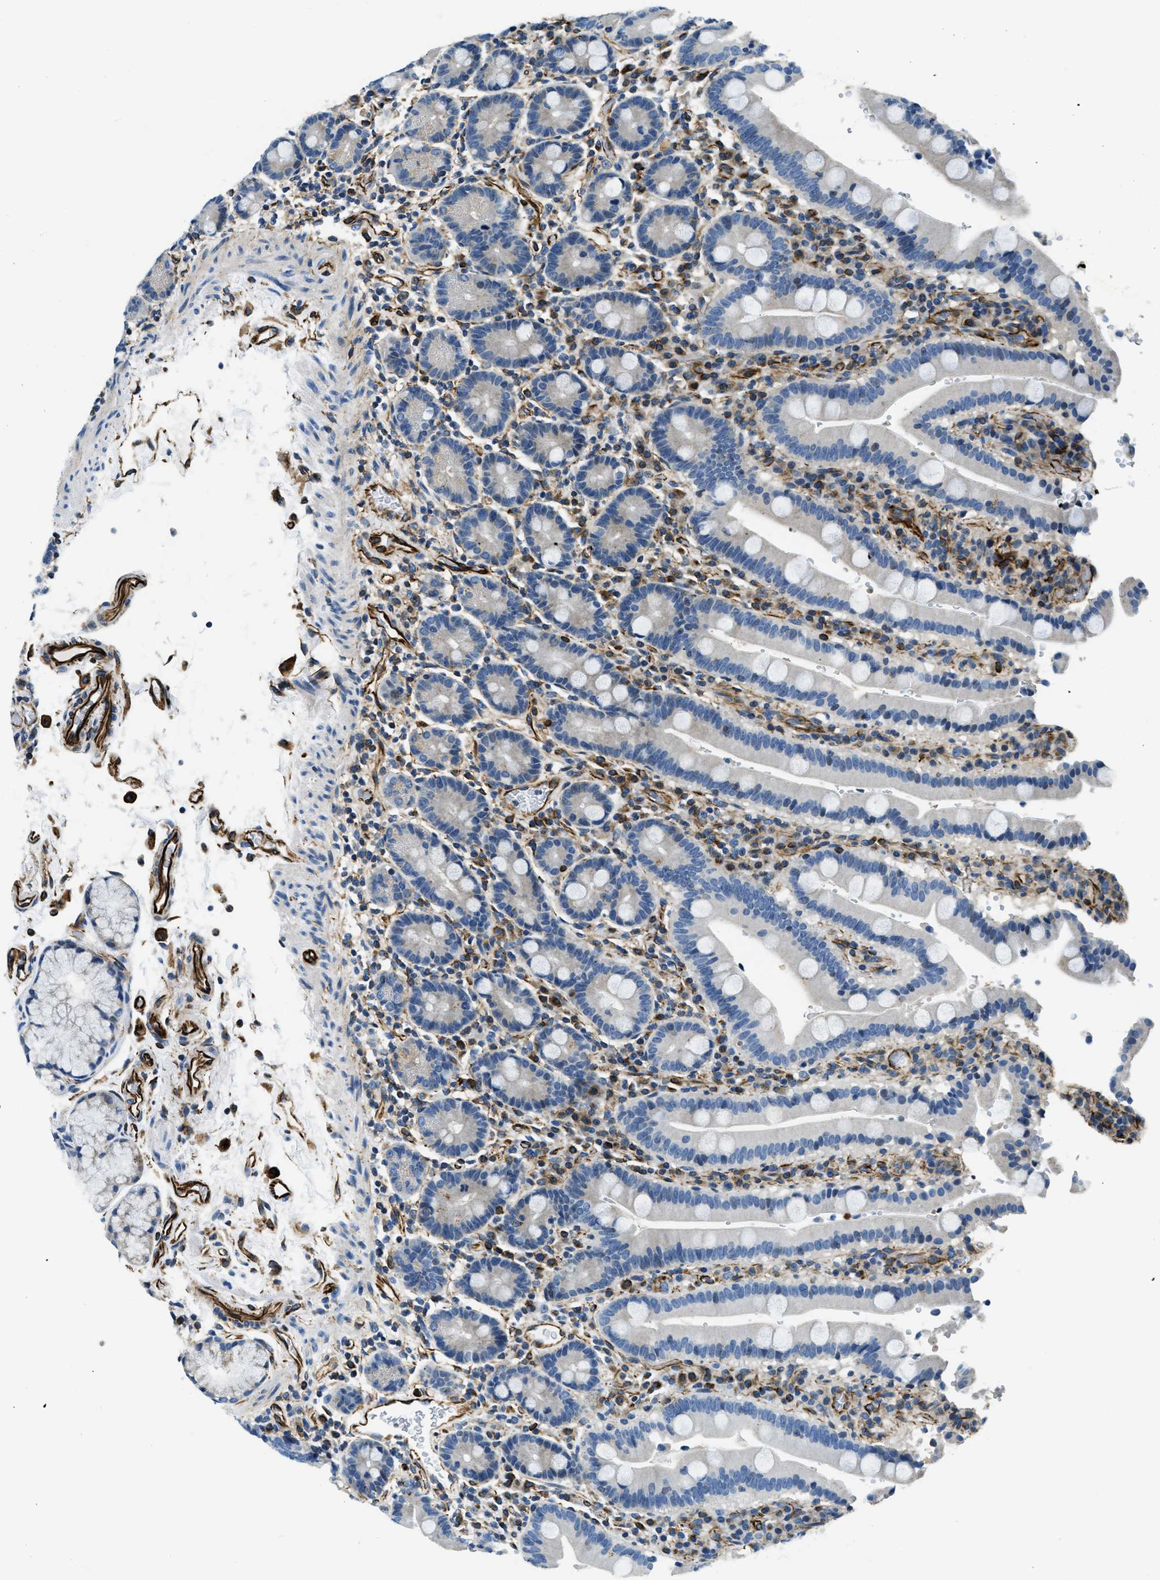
{"staining": {"intensity": "negative", "quantity": "none", "location": "none"}, "tissue": "duodenum", "cell_type": "Glandular cells", "image_type": "normal", "snomed": [{"axis": "morphology", "description": "Normal tissue, NOS"}, {"axis": "topography", "description": "Small intestine, NOS"}], "caption": "IHC histopathology image of unremarkable human duodenum stained for a protein (brown), which shows no positivity in glandular cells.", "gene": "GNS", "patient": {"sex": "female", "age": 71}}